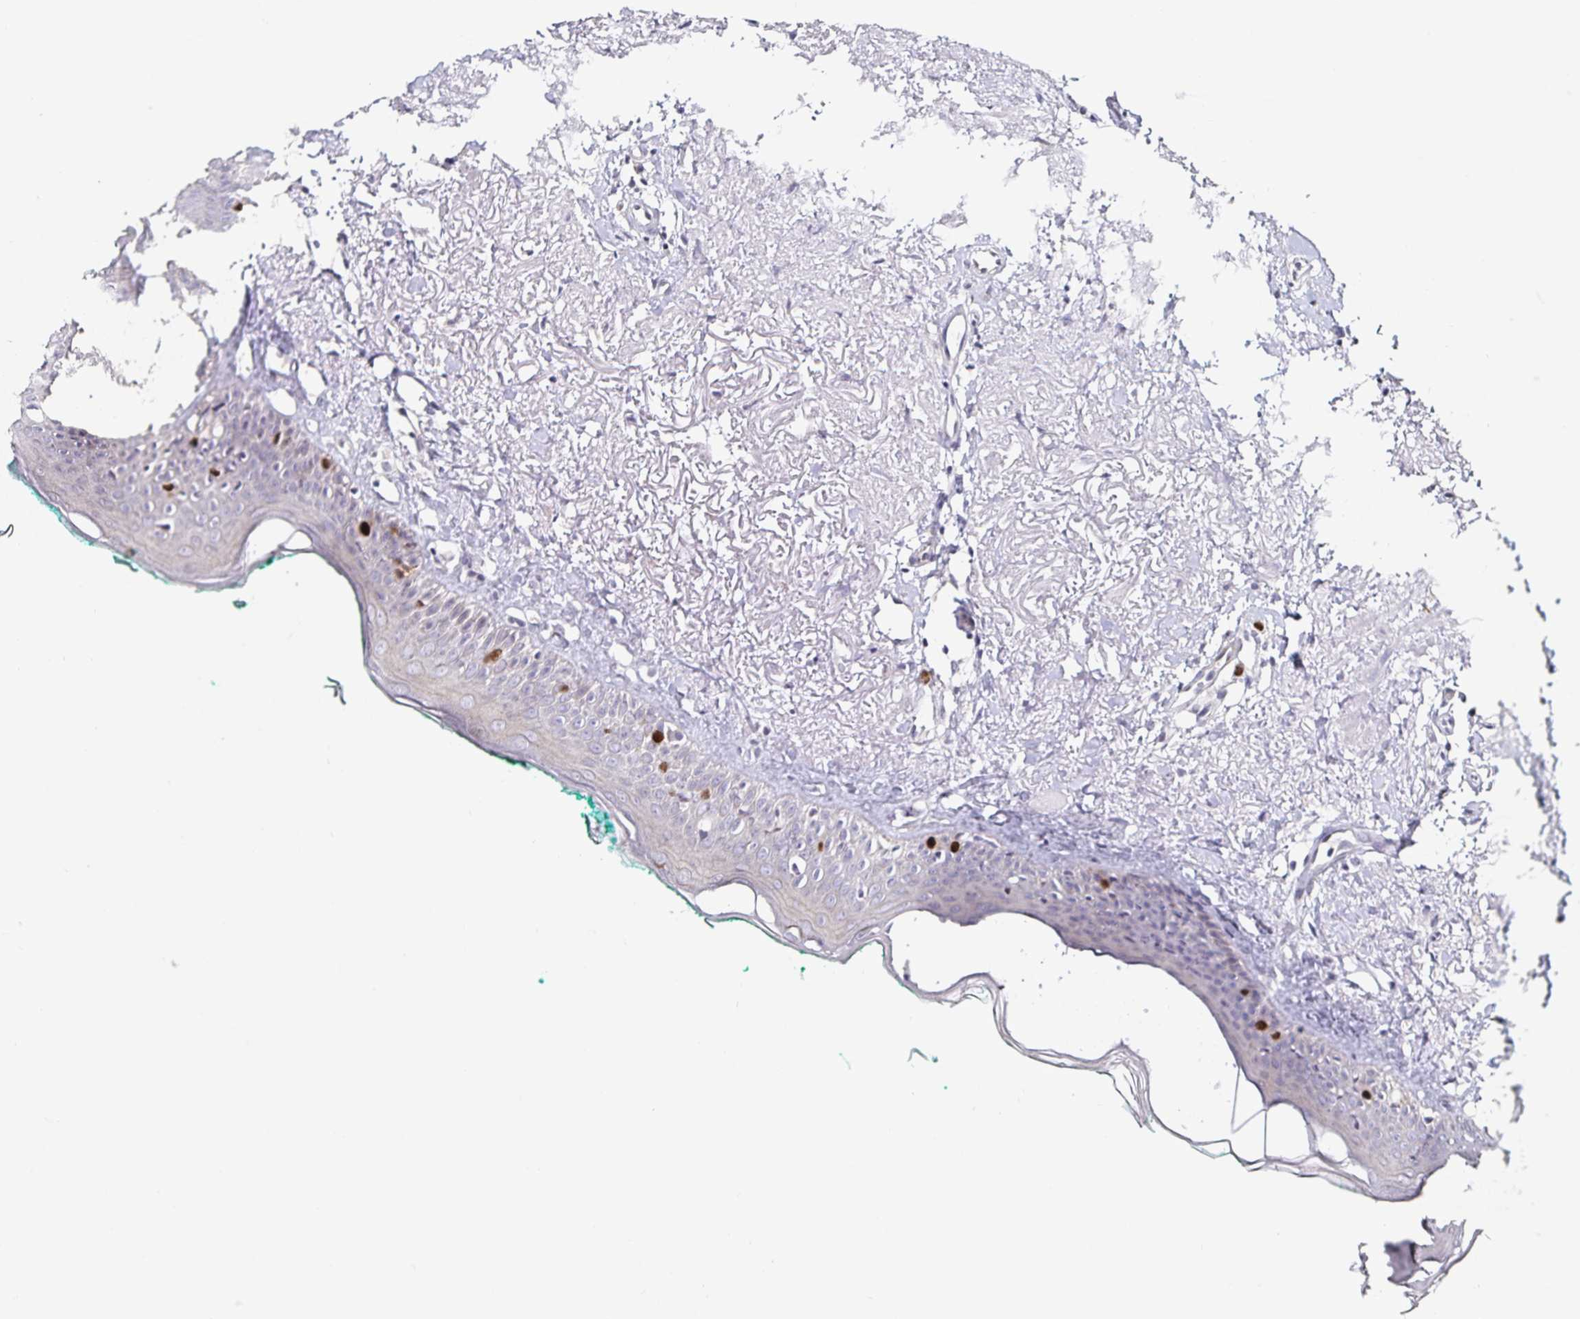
{"staining": {"intensity": "strong", "quantity": "<25%", "location": "nuclear"}, "tissue": "oral mucosa", "cell_type": "Squamous epithelial cells", "image_type": "normal", "snomed": [{"axis": "morphology", "description": "Normal tissue, NOS"}, {"axis": "topography", "description": "Oral tissue"}], "caption": "This micrograph reveals immunohistochemistry staining of benign human oral mucosa, with medium strong nuclear positivity in approximately <25% of squamous epithelial cells.", "gene": "ANLN", "patient": {"sex": "female", "age": 70}}